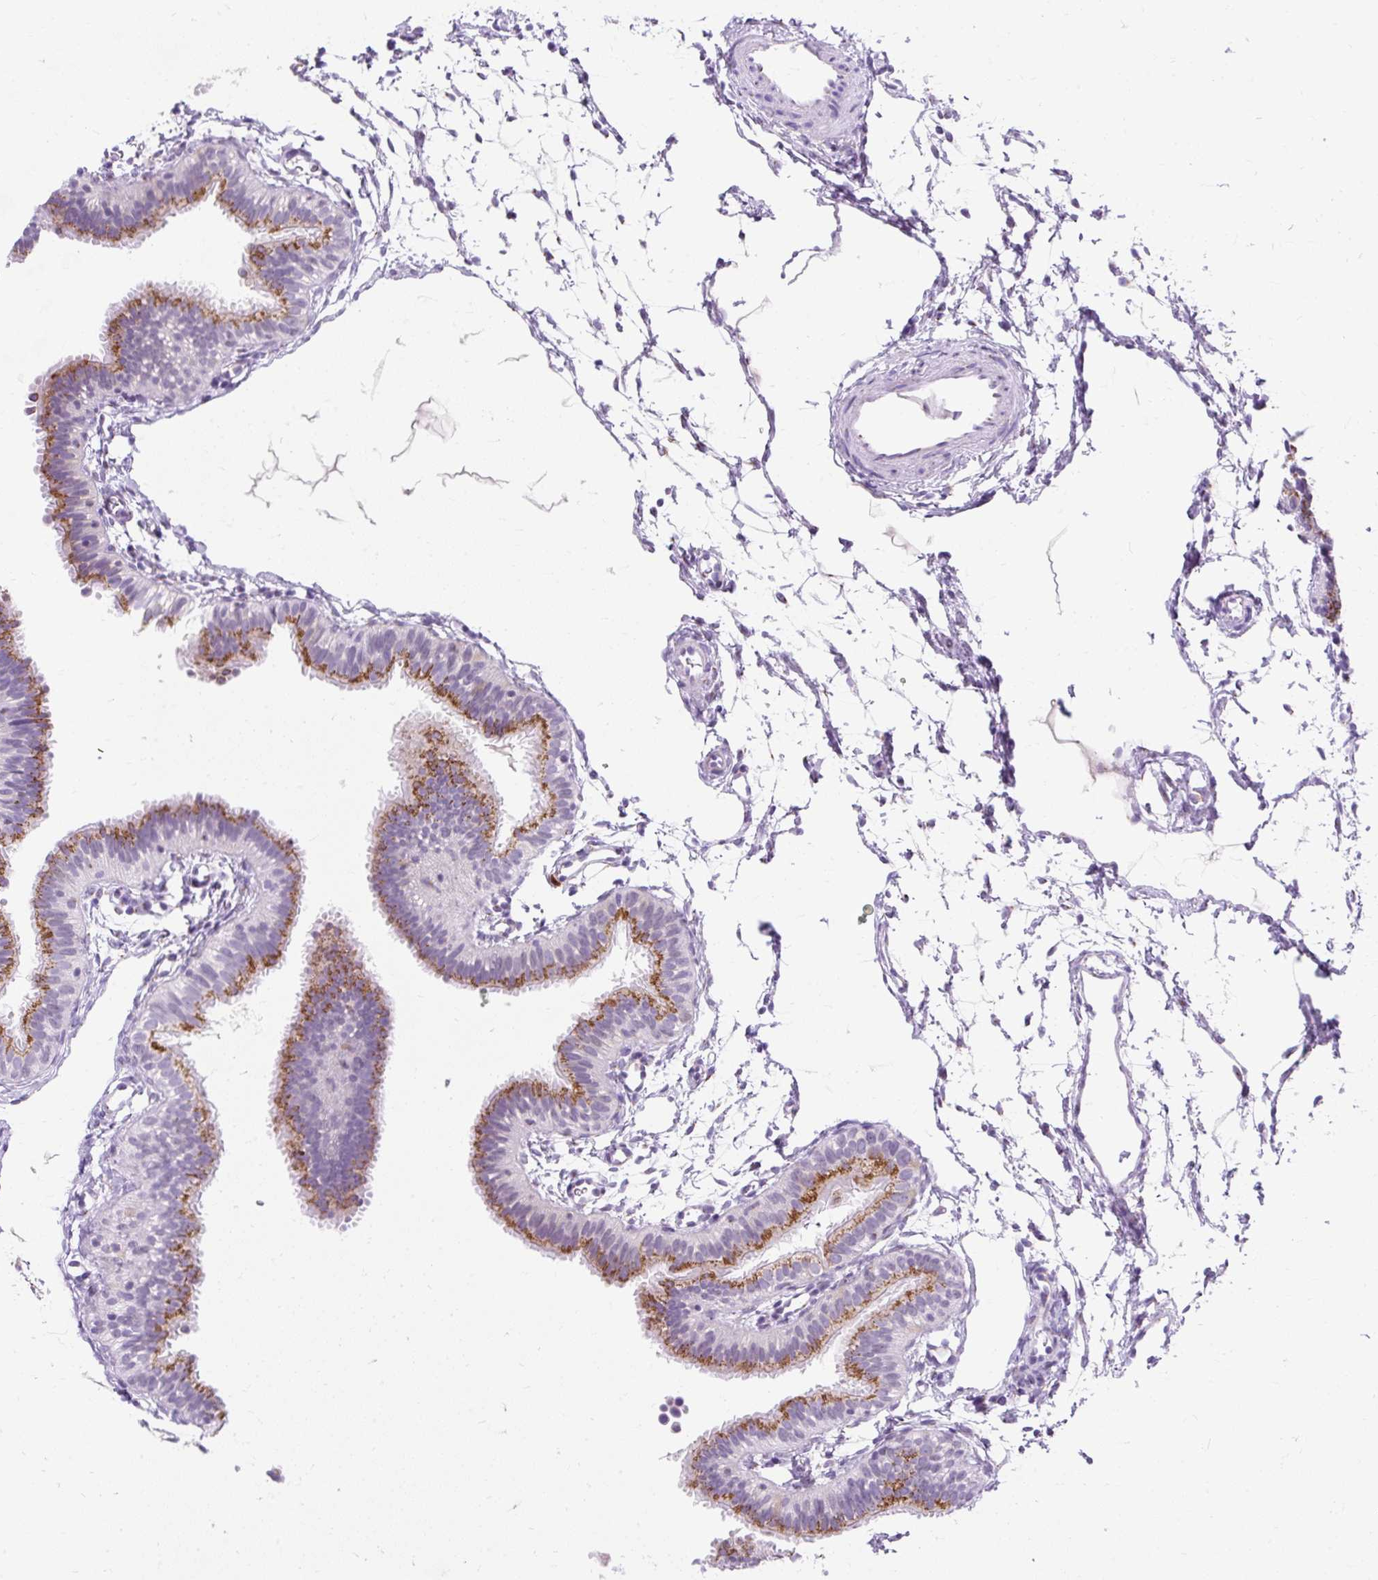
{"staining": {"intensity": "moderate", "quantity": "25%-75%", "location": "cytoplasmic/membranous"}, "tissue": "fallopian tube", "cell_type": "Glandular cells", "image_type": "normal", "snomed": [{"axis": "morphology", "description": "Normal tissue, NOS"}, {"axis": "topography", "description": "Fallopian tube"}], "caption": "Immunohistochemical staining of normal fallopian tube reveals moderate cytoplasmic/membranous protein positivity in approximately 25%-75% of glandular cells. Nuclei are stained in blue.", "gene": "GOLGA8A", "patient": {"sex": "female", "age": 35}}